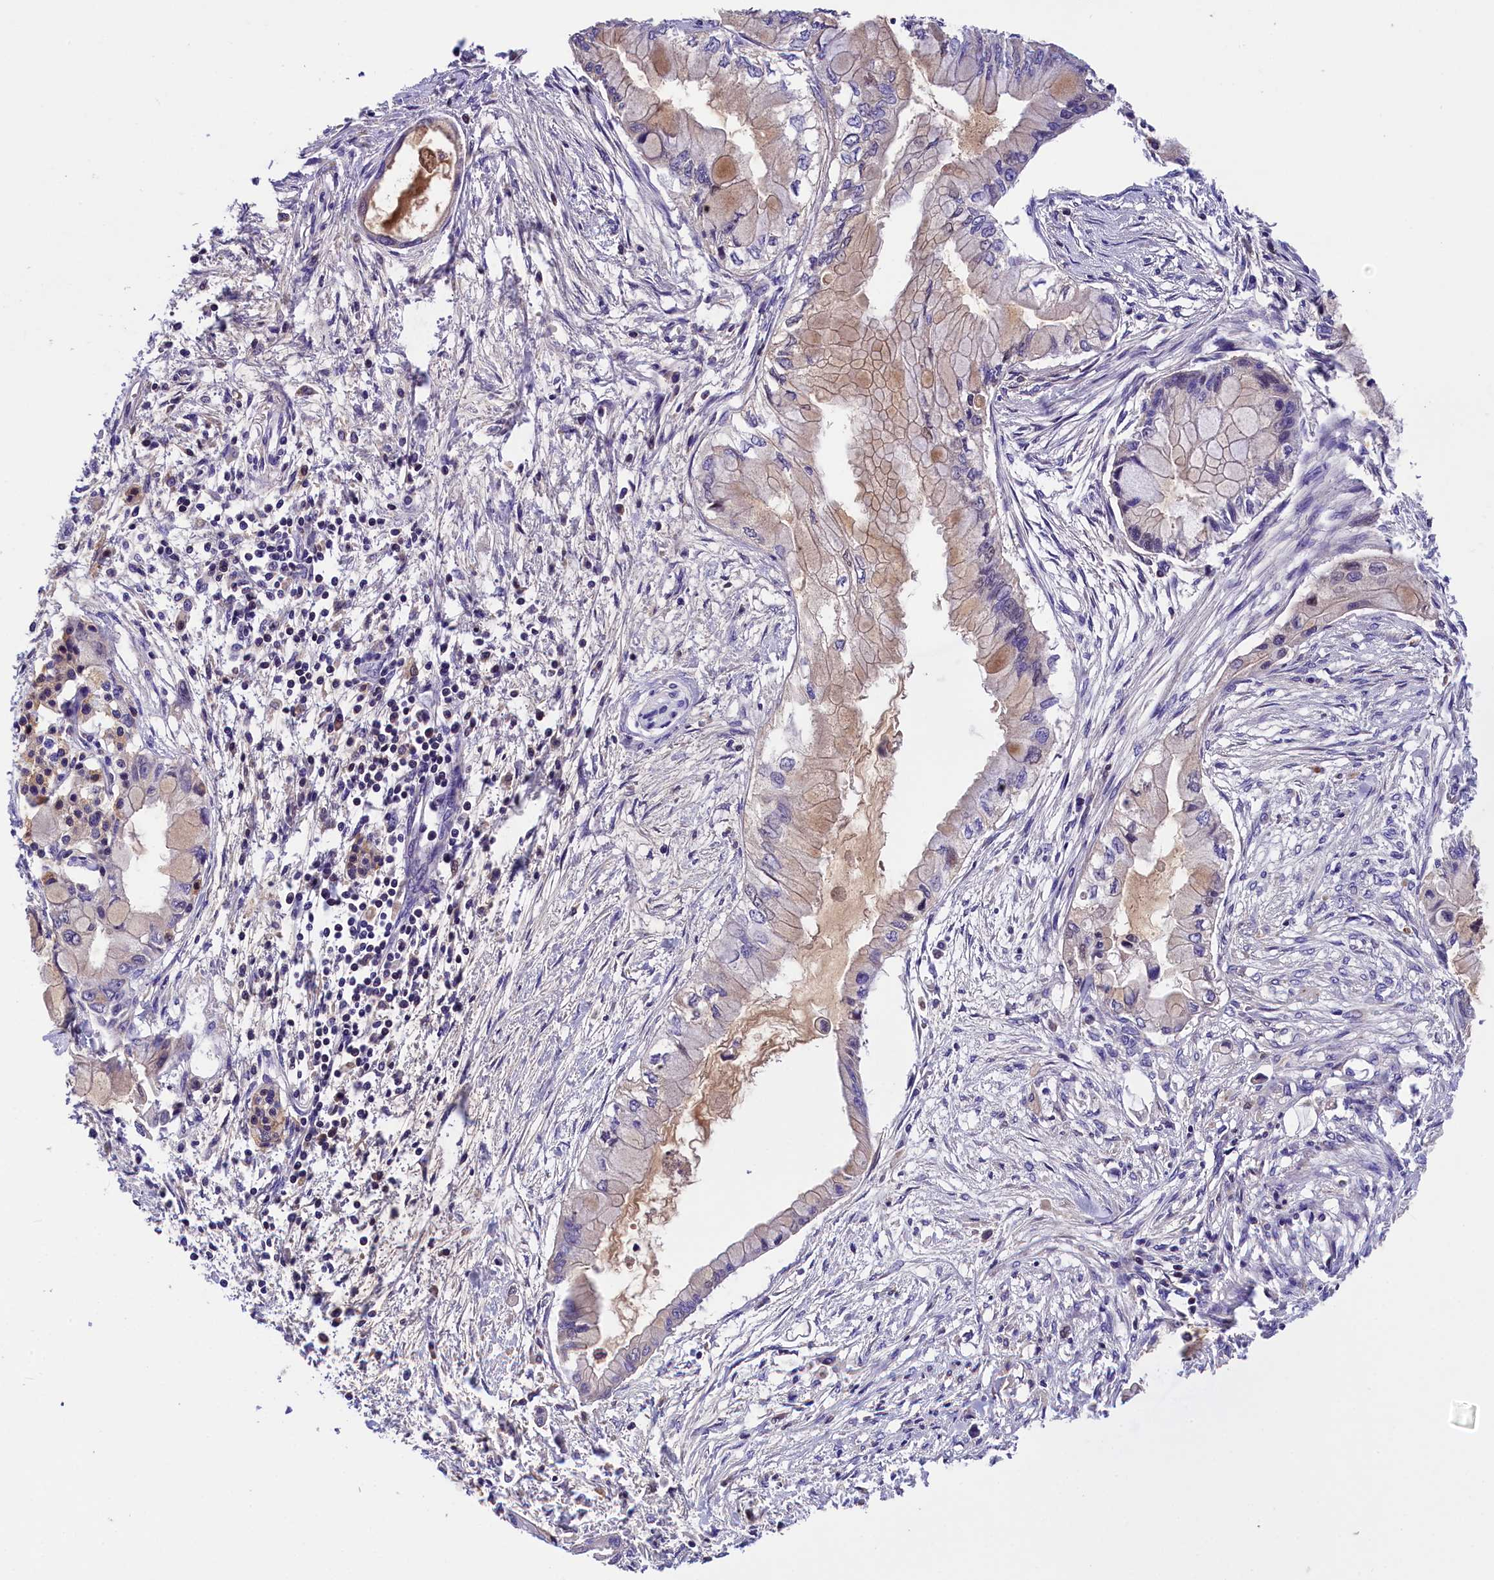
{"staining": {"intensity": "weak", "quantity": "25%-75%", "location": "cytoplasmic/membranous,nuclear"}, "tissue": "pancreatic cancer", "cell_type": "Tumor cells", "image_type": "cancer", "snomed": [{"axis": "morphology", "description": "Adenocarcinoma, NOS"}, {"axis": "topography", "description": "Pancreas"}], "caption": "Brown immunohistochemical staining in pancreatic cancer exhibits weak cytoplasmic/membranous and nuclear staining in about 25%-75% of tumor cells. Nuclei are stained in blue.", "gene": "PHAF1", "patient": {"sex": "male", "age": 48}}